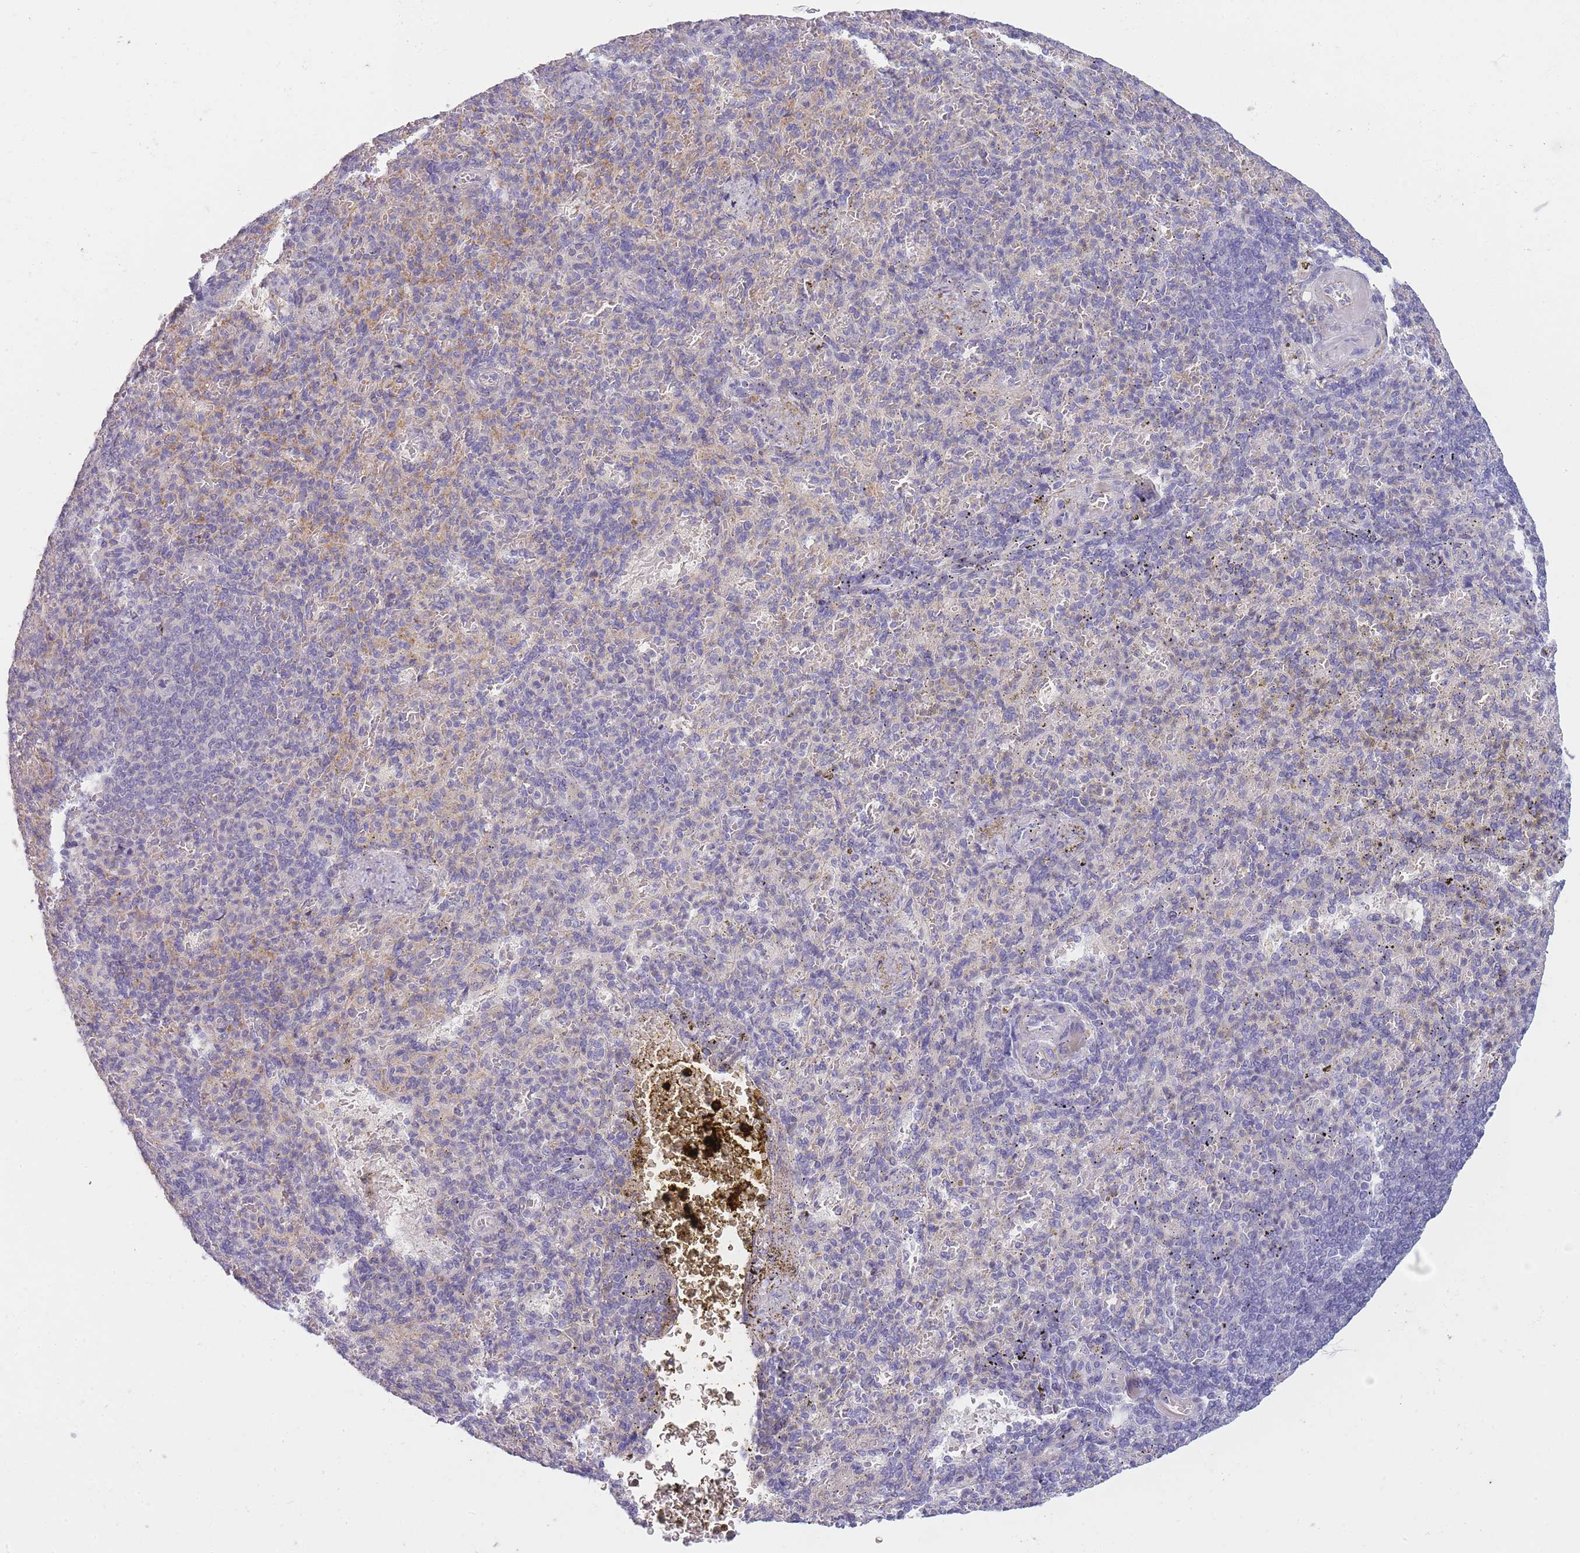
{"staining": {"intensity": "negative", "quantity": "none", "location": "none"}, "tissue": "spleen", "cell_type": "Cells in red pulp", "image_type": "normal", "snomed": [{"axis": "morphology", "description": "Normal tissue, NOS"}, {"axis": "topography", "description": "Spleen"}], "caption": "Spleen was stained to show a protein in brown. There is no significant expression in cells in red pulp. The staining is performed using DAB (3,3'-diaminobenzidine) brown chromogen with nuclei counter-stained in using hematoxylin.", "gene": "AP3M1", "patient": {"sex": "female", "age": 74}}